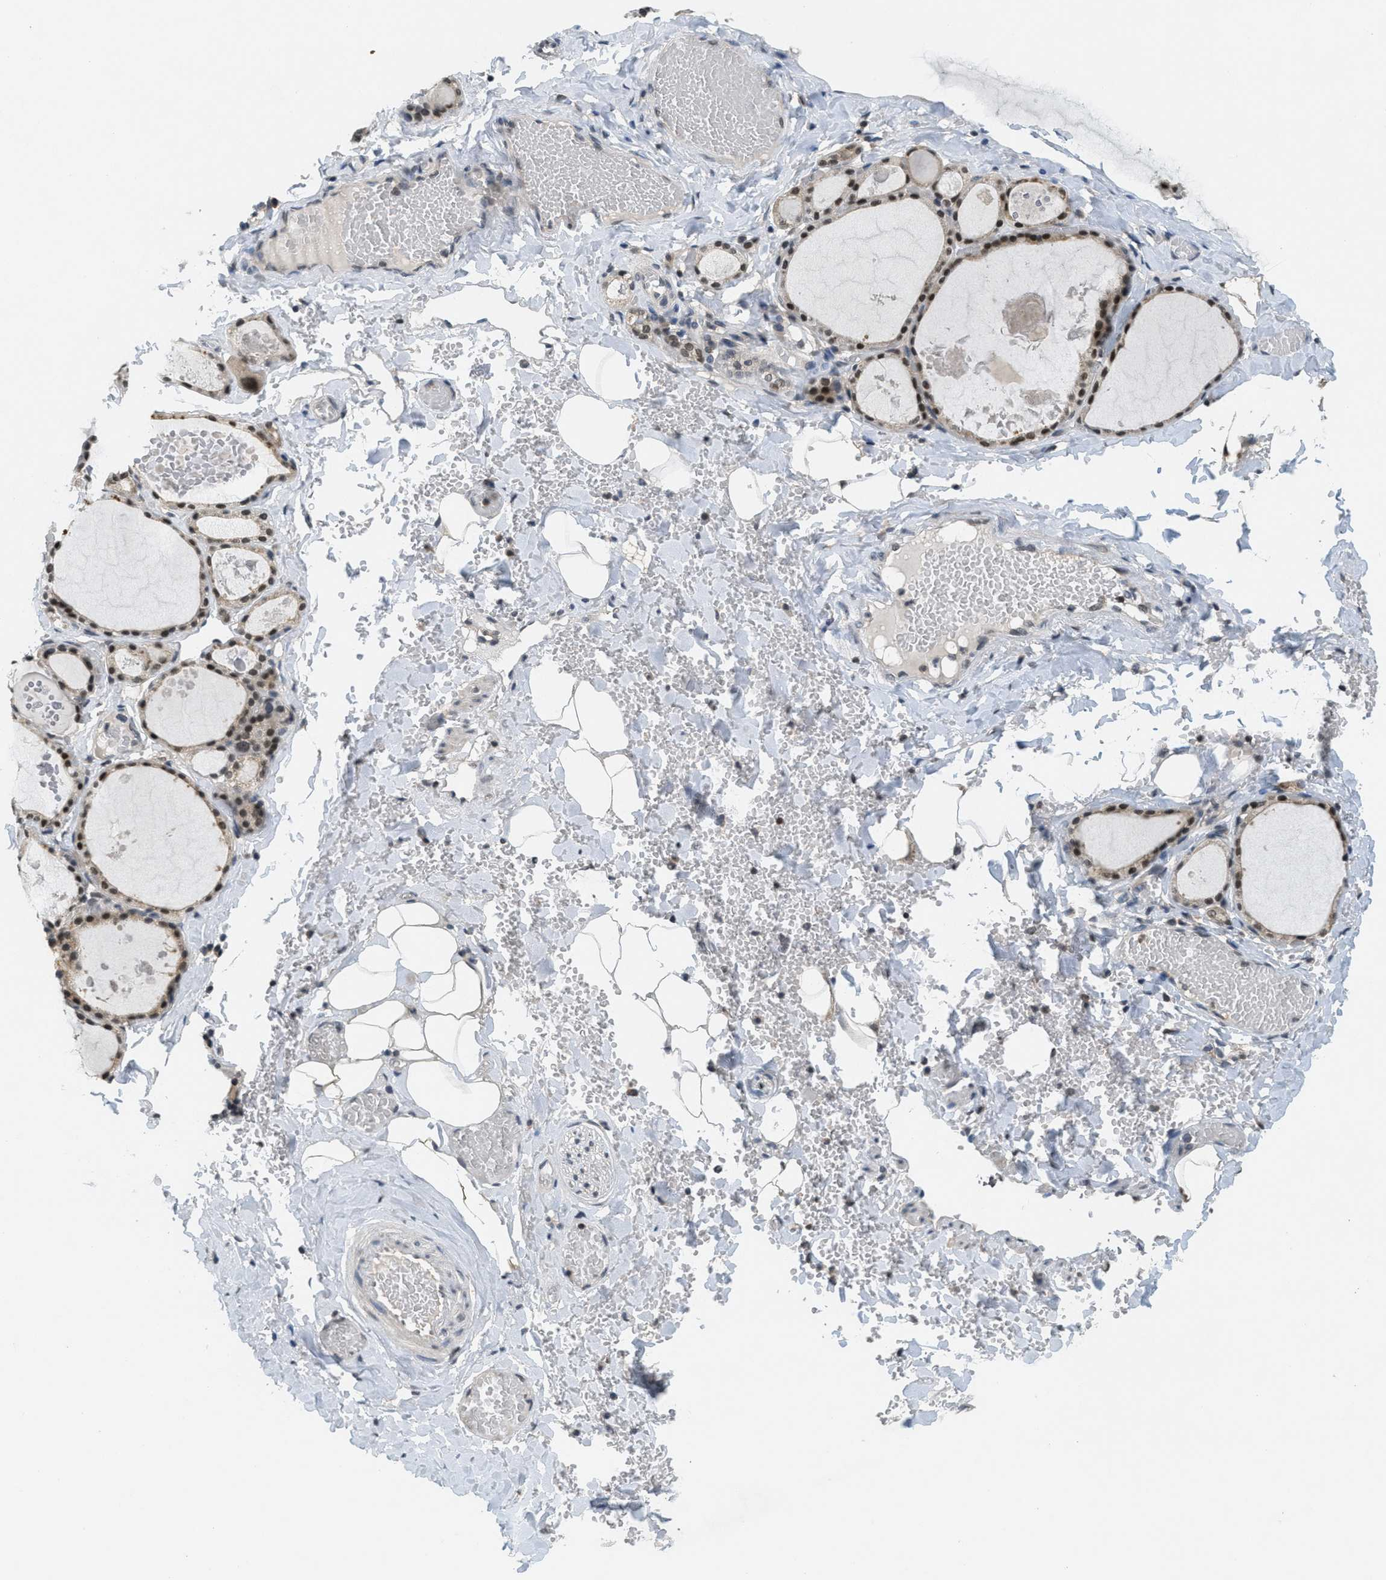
{"staining": {"intensity": "strong", "quantity": ">75%", "location": "nuclear"}, "tissue": "thyroid gland", "cell_type": "Glandular cells", "image_type": "normal", "snomed": [{"axis": "morphology", "description": "Normal tissue, NOS"}, {"axis": "topography", "description": "Thyroid gland"}], "caption": "Immunohistochemical staining of normal thyroid gland shows >75% levels of strong nuclear protein expression in approximately >75% of glandular cells.", "gene": "DNAJB1", "patient": {"sex": "male", "age": 56}}